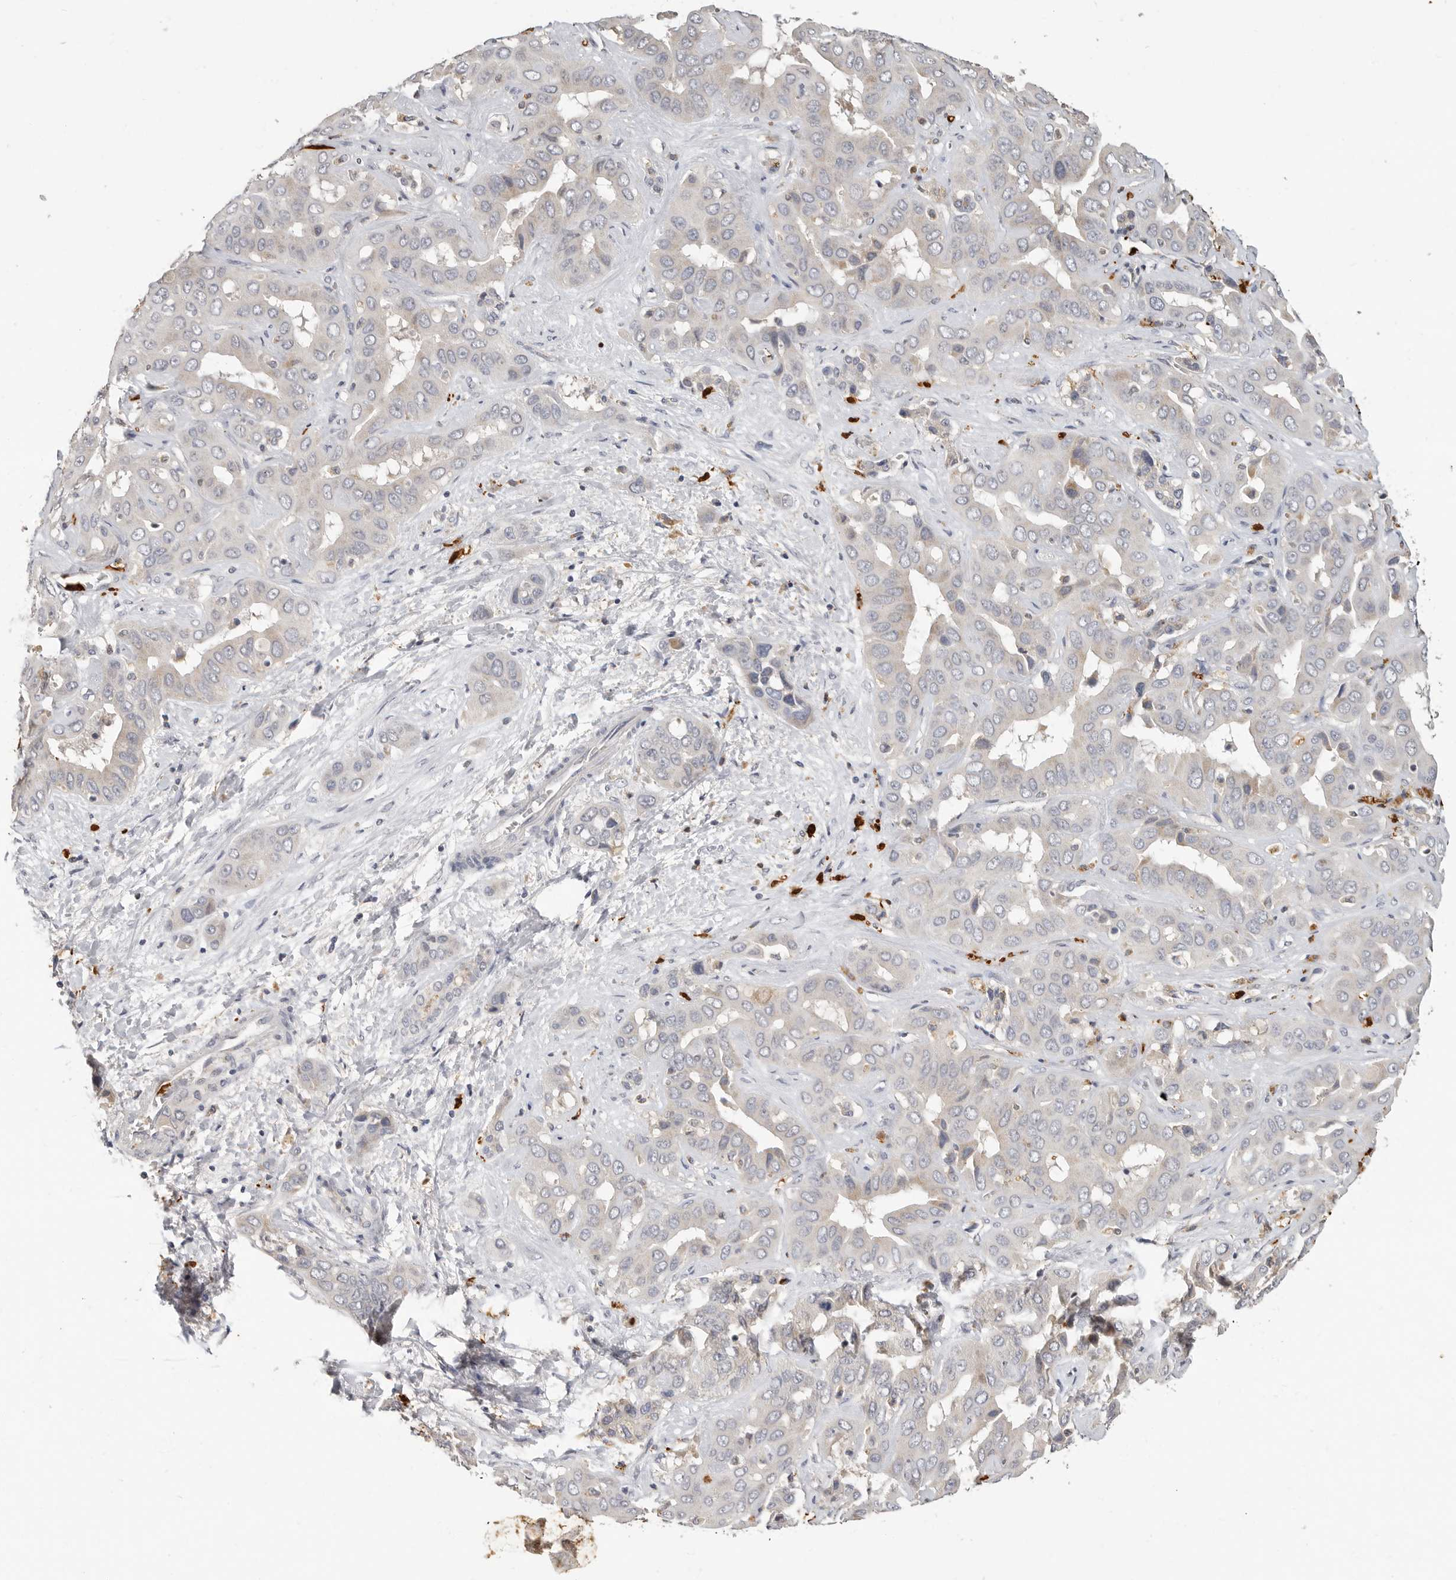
{"staining": {"intensity": "negative", "quantity": "none", "location": "none"}, "tissue": "liver cancer", "cell_type": "Tumor cells", "image_type": "cancer", "snomed": [{"axis": "morphology", "description": "Cholangiocarcinoma"}, {"axis": "topography", "description": "Liver"}], "caption": "There is no significant positivity in tumor cells of cholangiocarcinoma (liver).", "gene": "LTBR", "patient": {"sex": "female", "age": 52}}